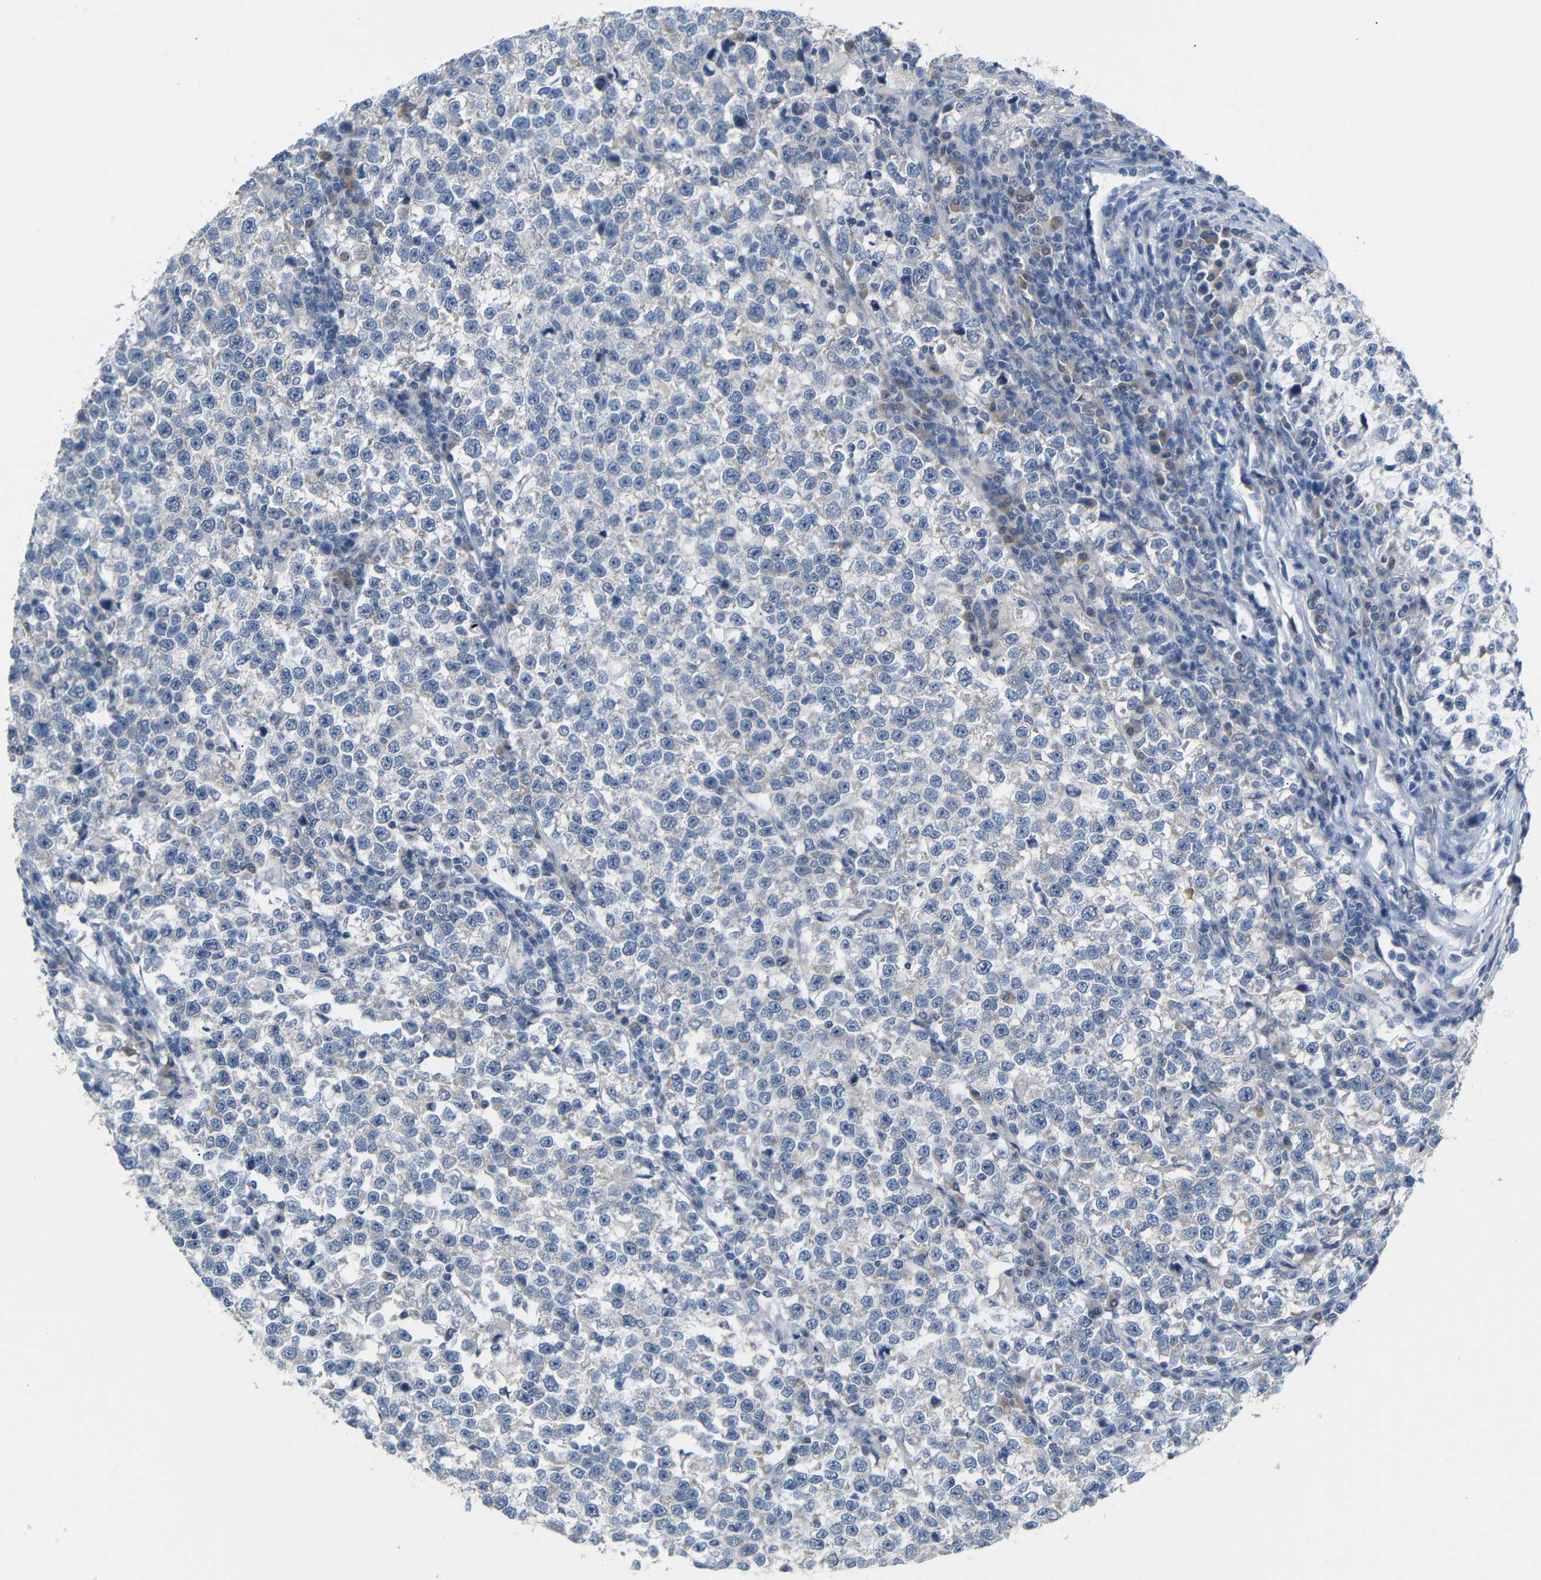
{"staining": {"intensity": "negative", "quantity": "none", "location": "none"}, "tissue": "testis cancer", "cell_type": "Tumor cells", "image_type": "cancer", "snomed": [{"axis": "morphology", "description": "Normal tissue, NOS"}, {"axis": "morphology", "description": "Seminoma, NOS"}, {"axis": "topography", "description": "Testis"}], "caption": "An IHC image of seminoma (testis) is shown. There is no staining in tumor cells of seminoma (testis).", "gene": "TBC1D32", "patient": {"sex": "male", "age": 43}}